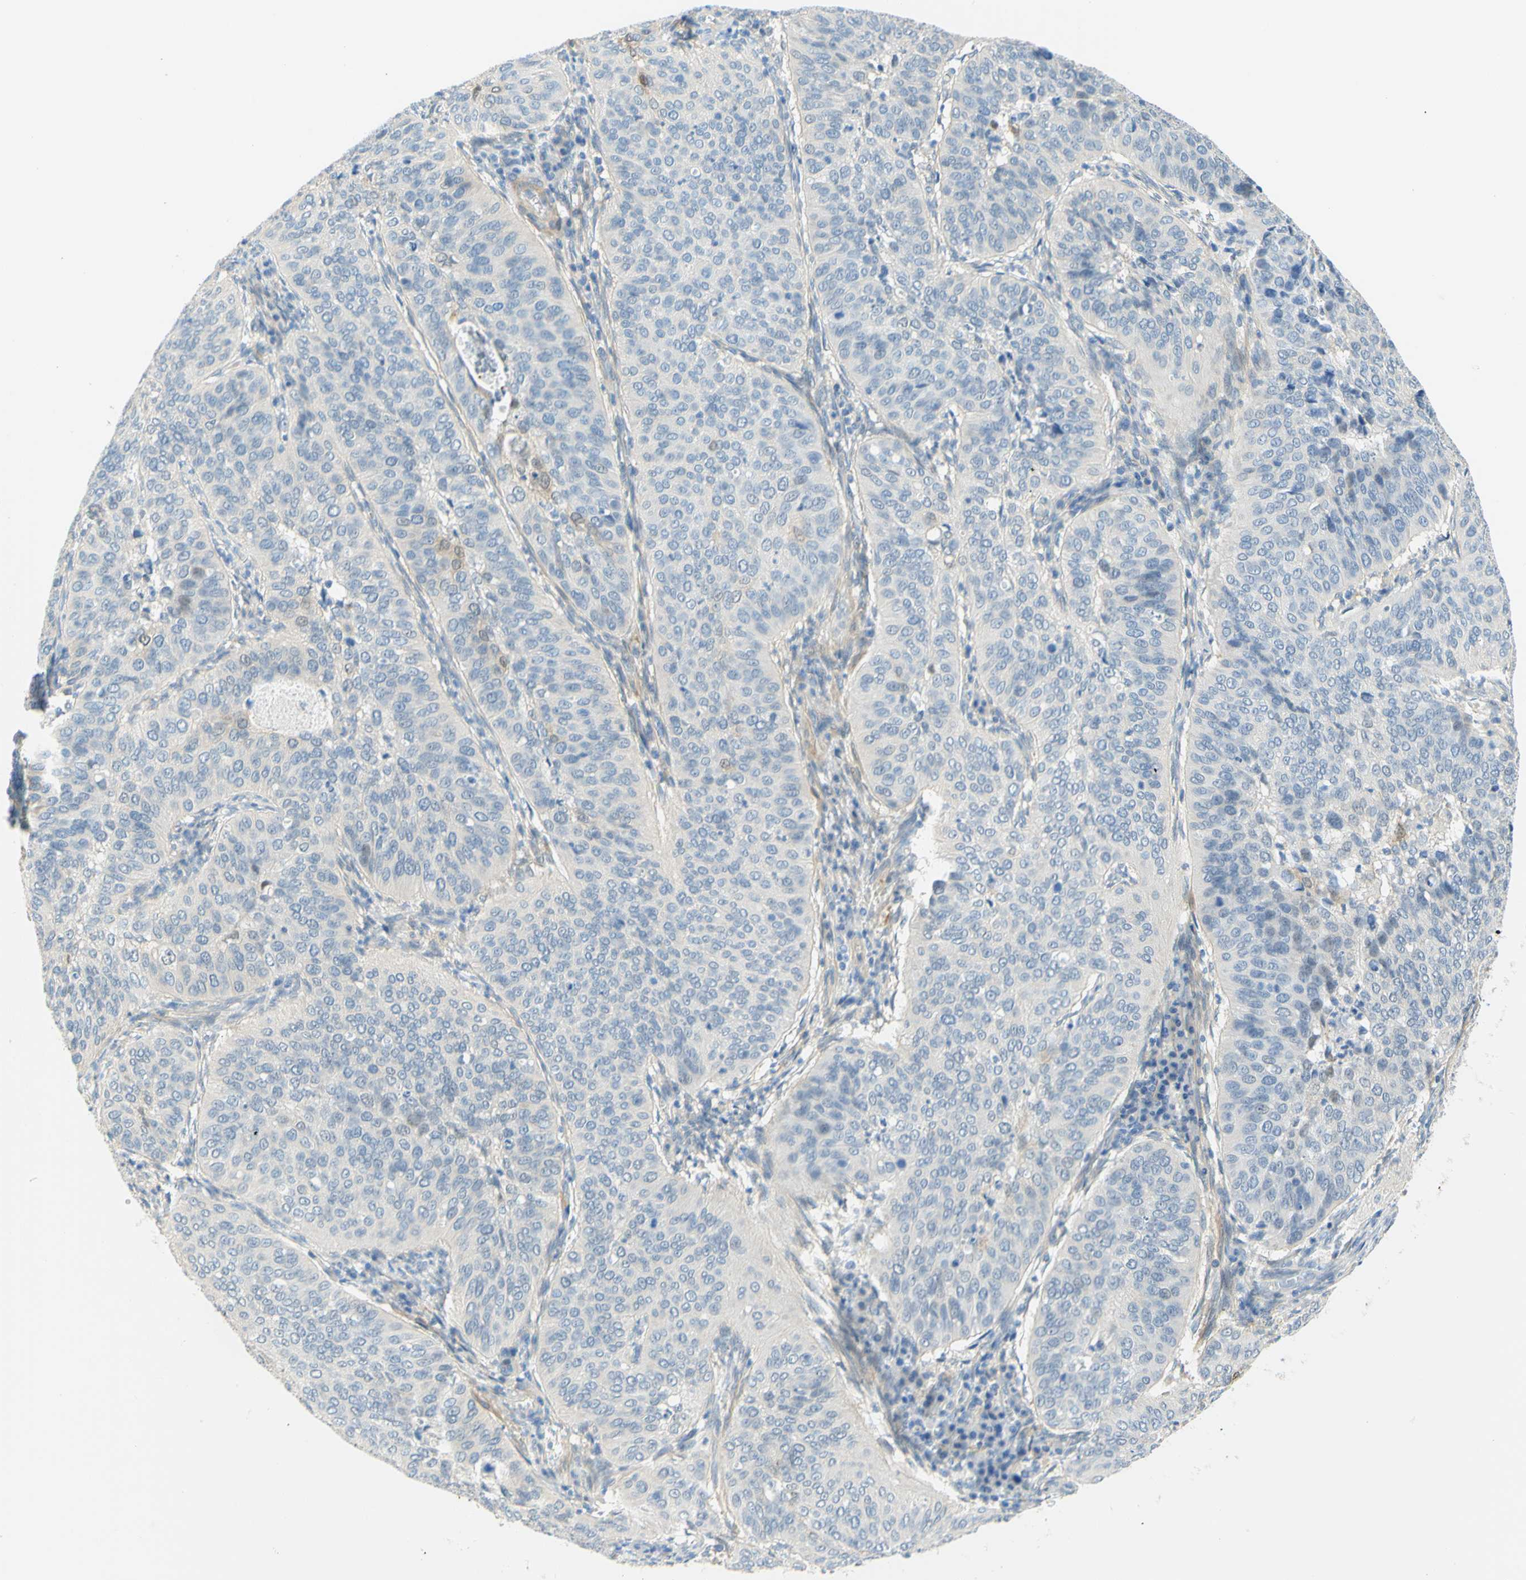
{"staining": {"intensity": "weak", "quantity": "<25%", "location": "cytoplasmic/membranous"}, "tissue": "cervical cancer", "cell_type": "Tumor cells", "image_type": "cancer", "snomed": [{"axis": "morphology", "description": "Normal tissue, NOS"}, {"axis": "morphology", "description": "Squamous cell carcinoma, NOS"}, {"axis": "topography", "description": "Cervix"}], "caption": "A photomicrograph of human cervical cancer is negative for staining in tumor cells.", "gene": "ENTREP2", "patient": {"sex": "female", "age": 39}}